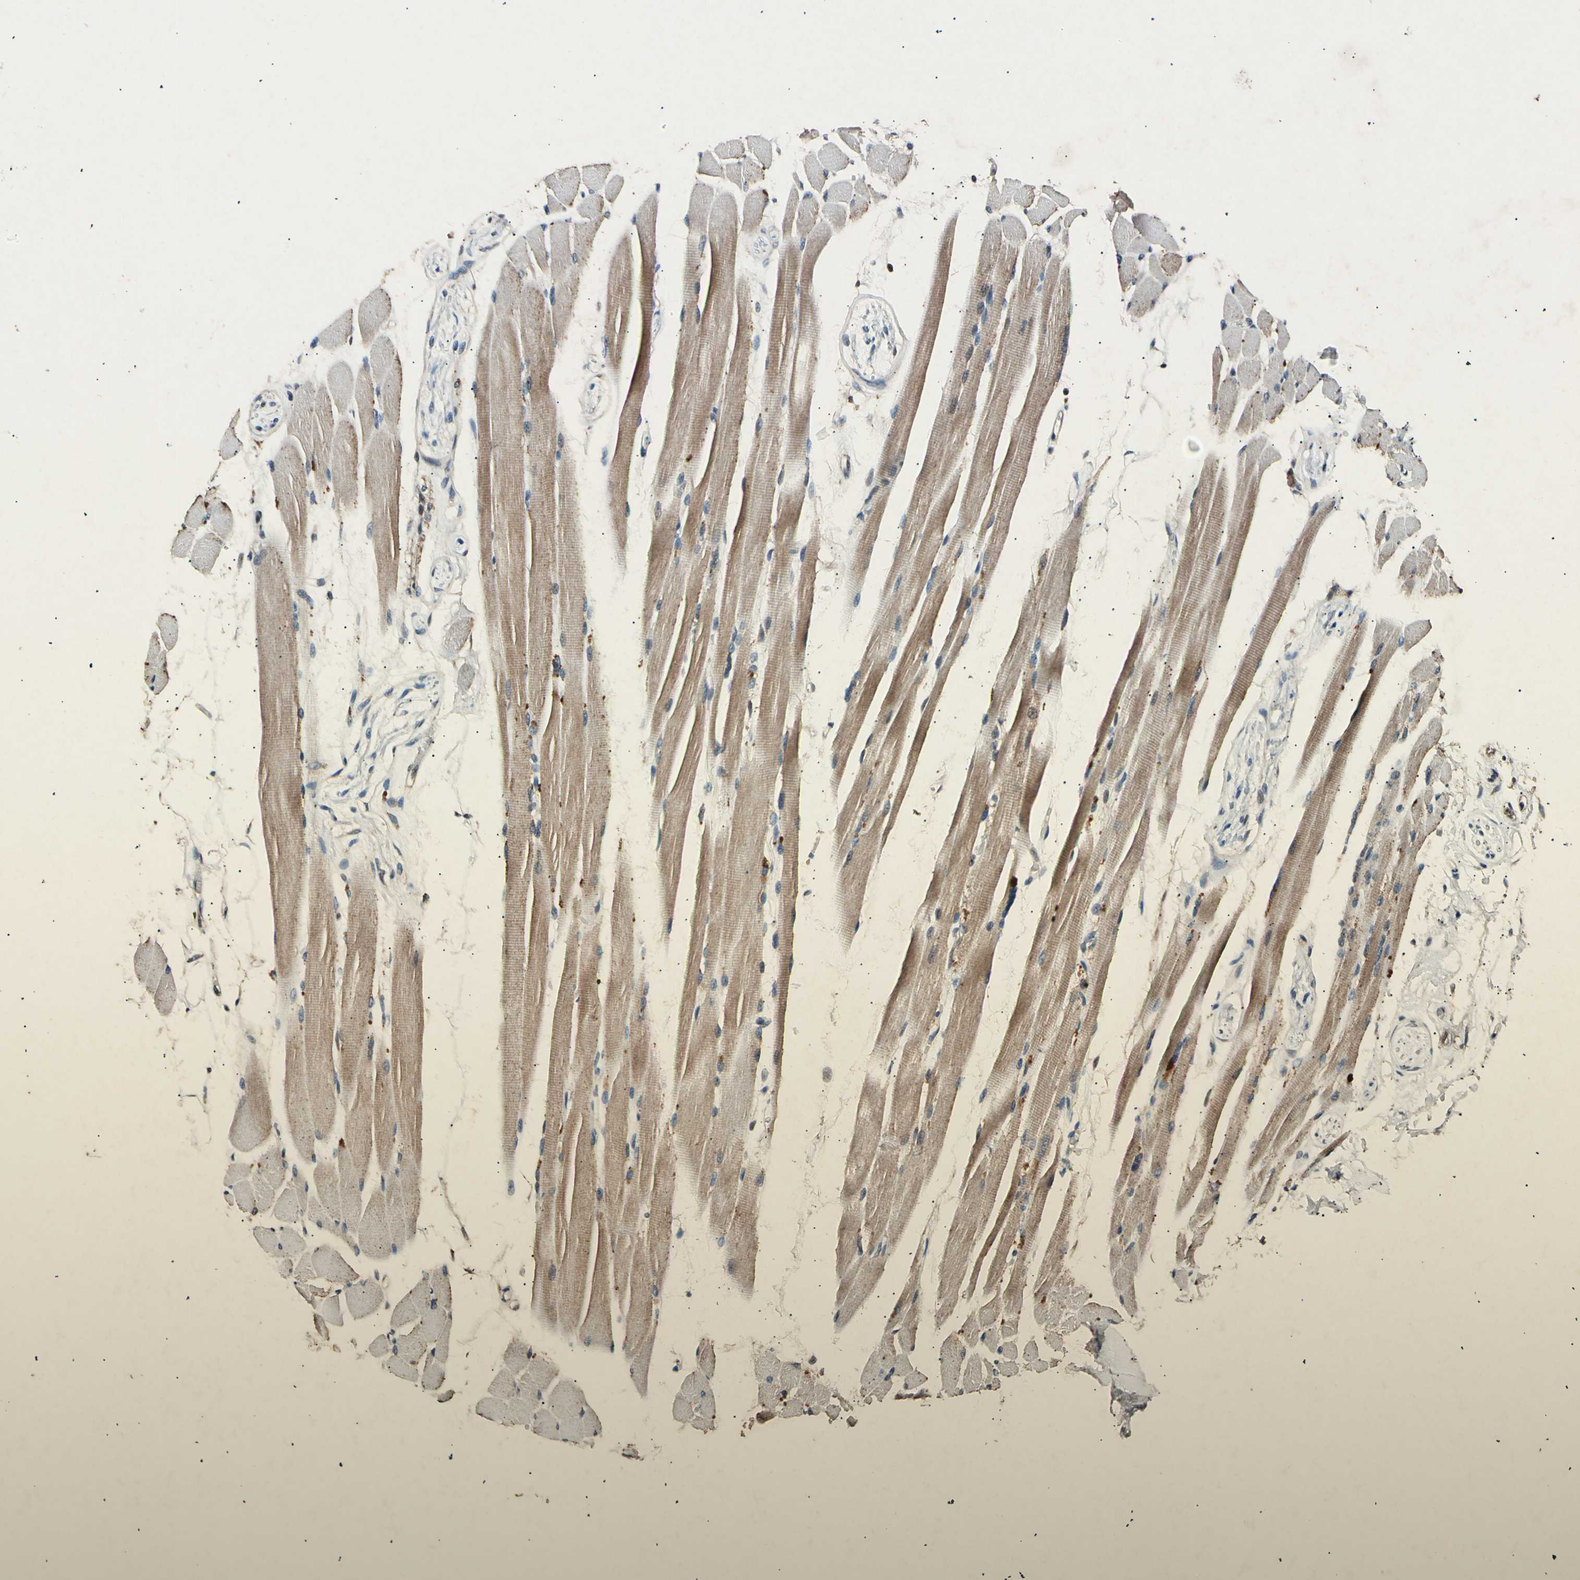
{"staining": {"intensity": "moderate", "quantity": ">75%", "location": "cytoplasmic/membranous"}, "tissue": "skeletal muscle", "cell_type": "Myocytes", "image_type": "normal", "snomed": [{"axis": "morphology", "description": "Normal tissue, NOS"}, {"axis": "topography", "description": "Skeletal muscle"}, {"axis": "topography", "description": "Oral tissue"}, {"axis": "topography", "description": "Peripheral nerve tissue"}], "caption": "Human skeletal muscle stained with a brown dye reveals moderate cytoplasmic/membranous positive expression in about >75% of myocytes.", "gene": "ADCY3", "patient": {"sex": "female", "age": 84}}